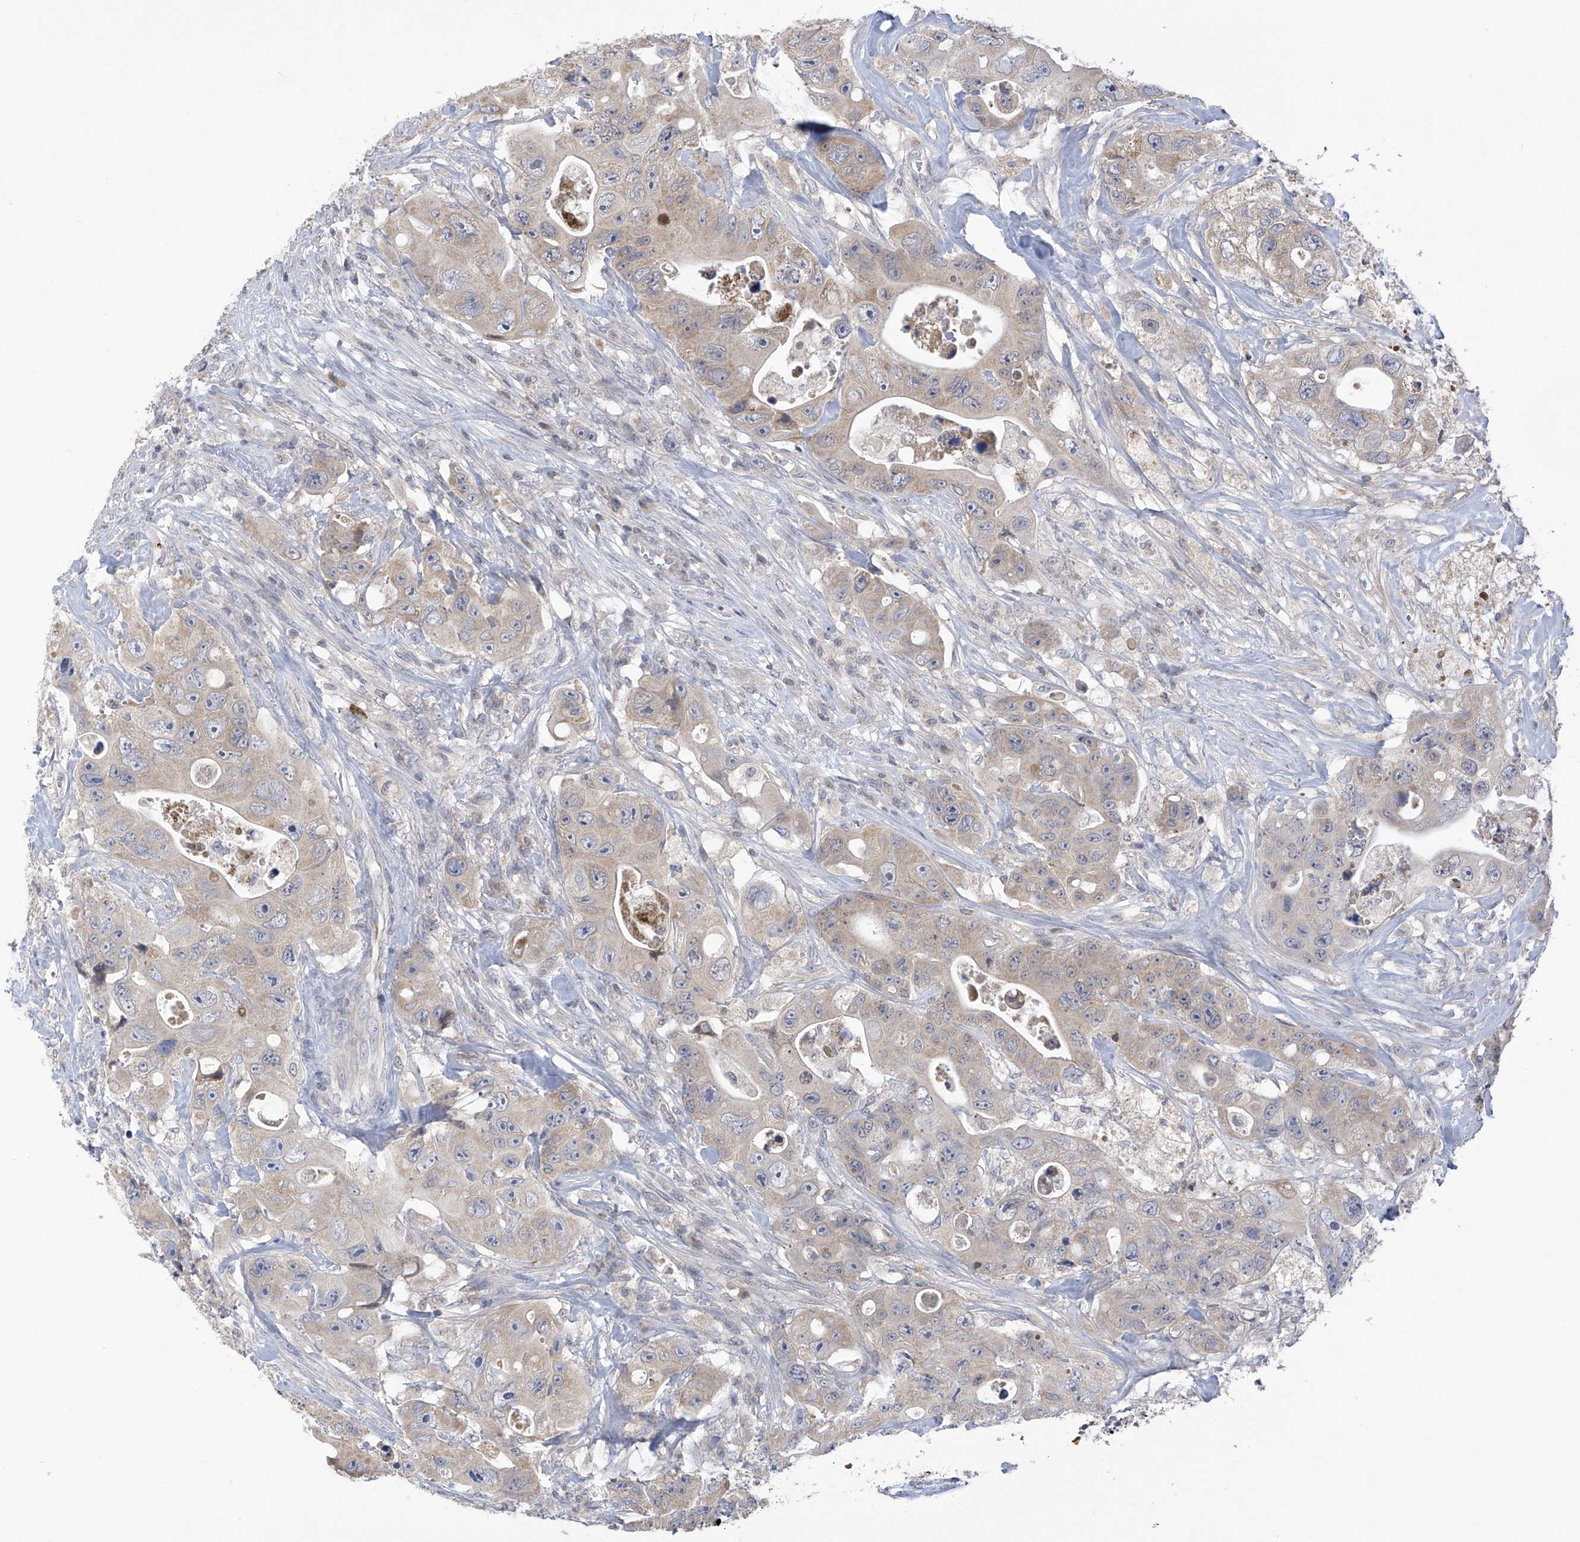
{"staining": {"intensity": "negative", "quantity": "none", "location": "none"}, "tissue": "colorectal cancer", "cell_type": "Tumor cells", "image_type": "cancer", "snomed": [{"axis": "morphology", "description": "Adenocarcinoma, NOS"}, {"axis": "topography", "description": "Colon"}], "caption": "Tumor cells show no significant protein positivity in colorectal adenocarcinoma.", "gene": "SLCO4A1", "patient": {"sex": "female", "age": 46}}